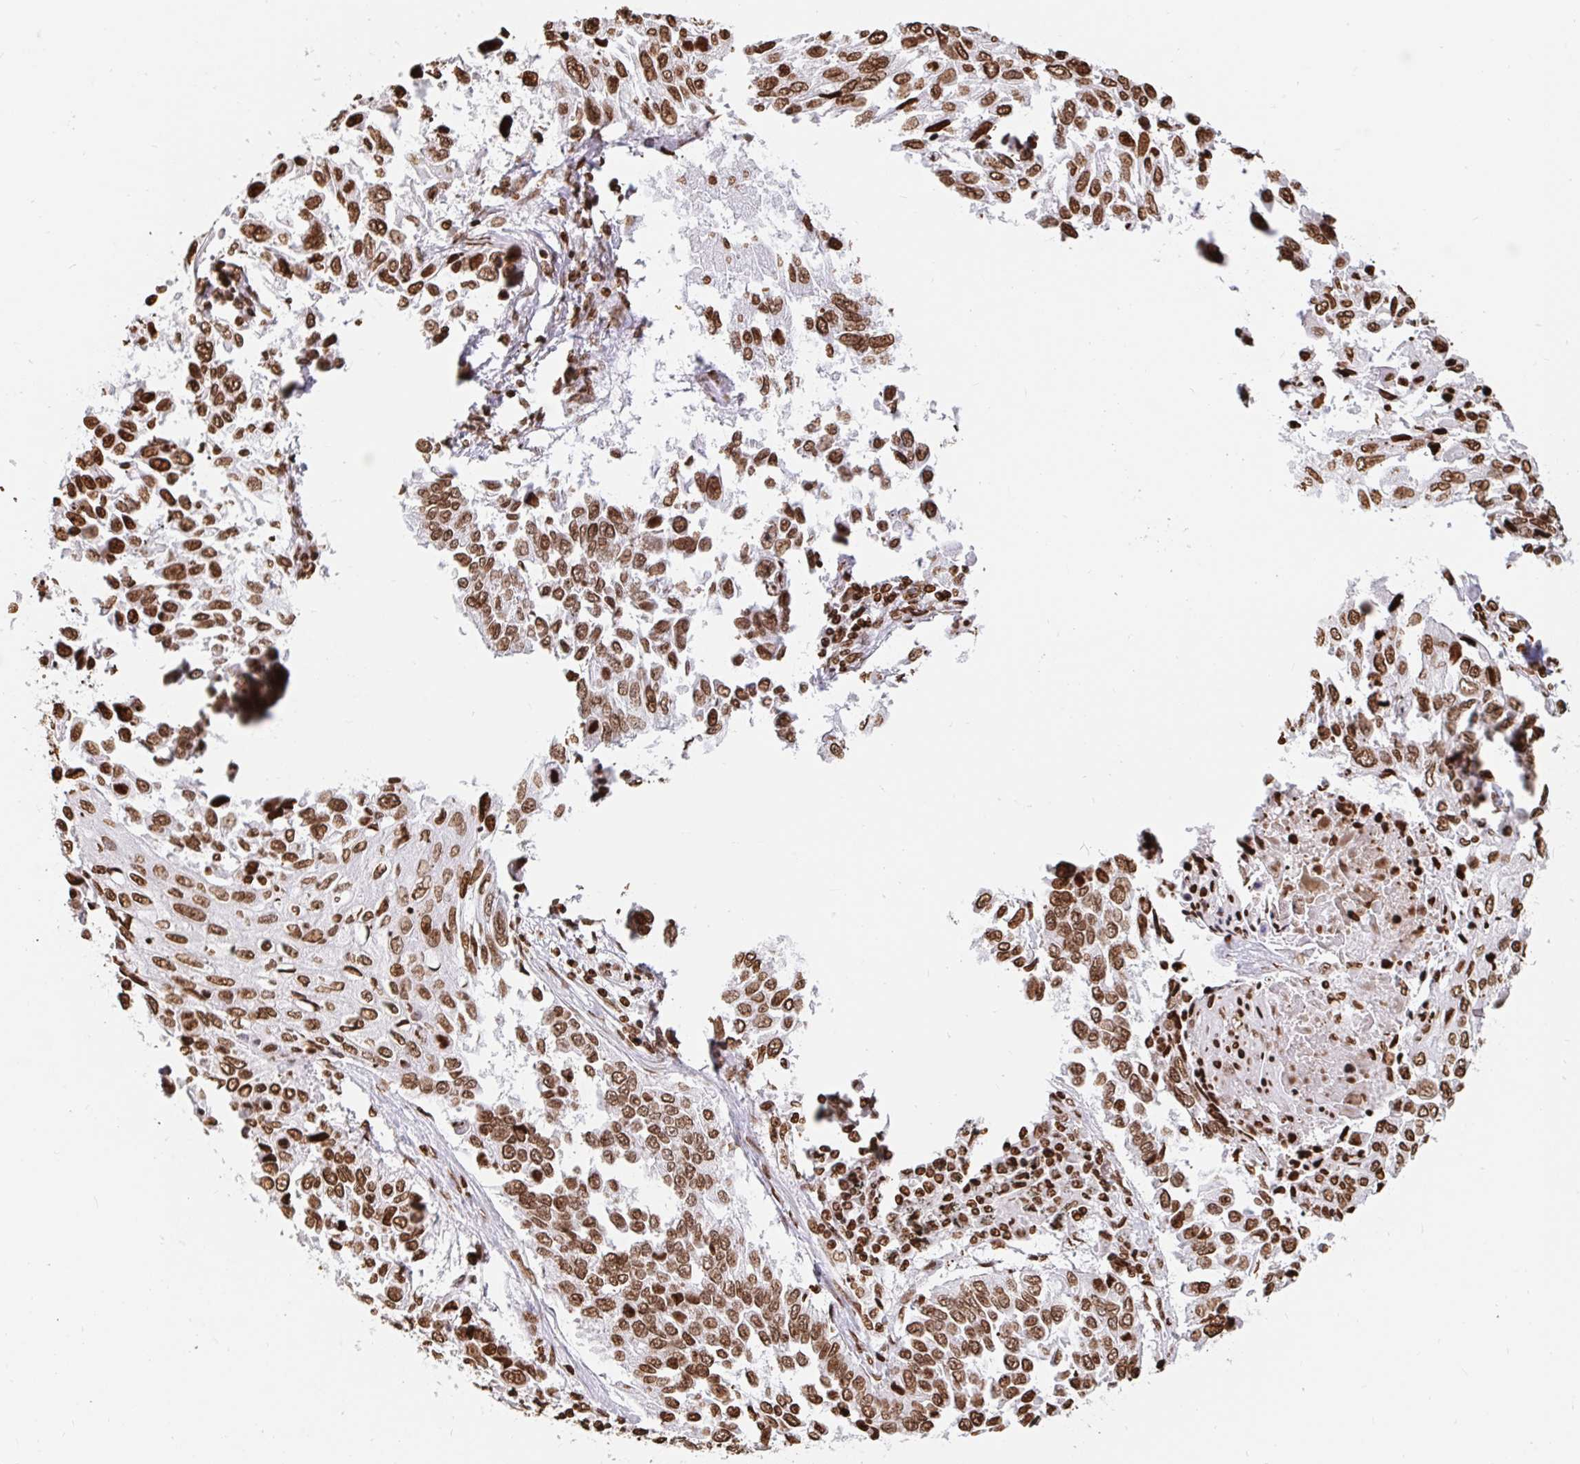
{"staining": {"intensity": "moderate", "quantity": ">75%", "location": "nuclear"}, "tissue": "lung cancer", "cell_type": "Tumor cells", "image_type": "cancer", "snomed": [{"axis": "morphology", "description": "Squamous cell carcinoma, NOS"}, {"axis": "topography", "description": "Lung"}], "caption": "Human squamous cell carcinoma (lung) stained with a brown dye demonstrates moderate nuclear positive positivity in approximately >75% of tumor cells.", "gene": "H2BC5", "patient": {"sex": "male", "age": 62}}